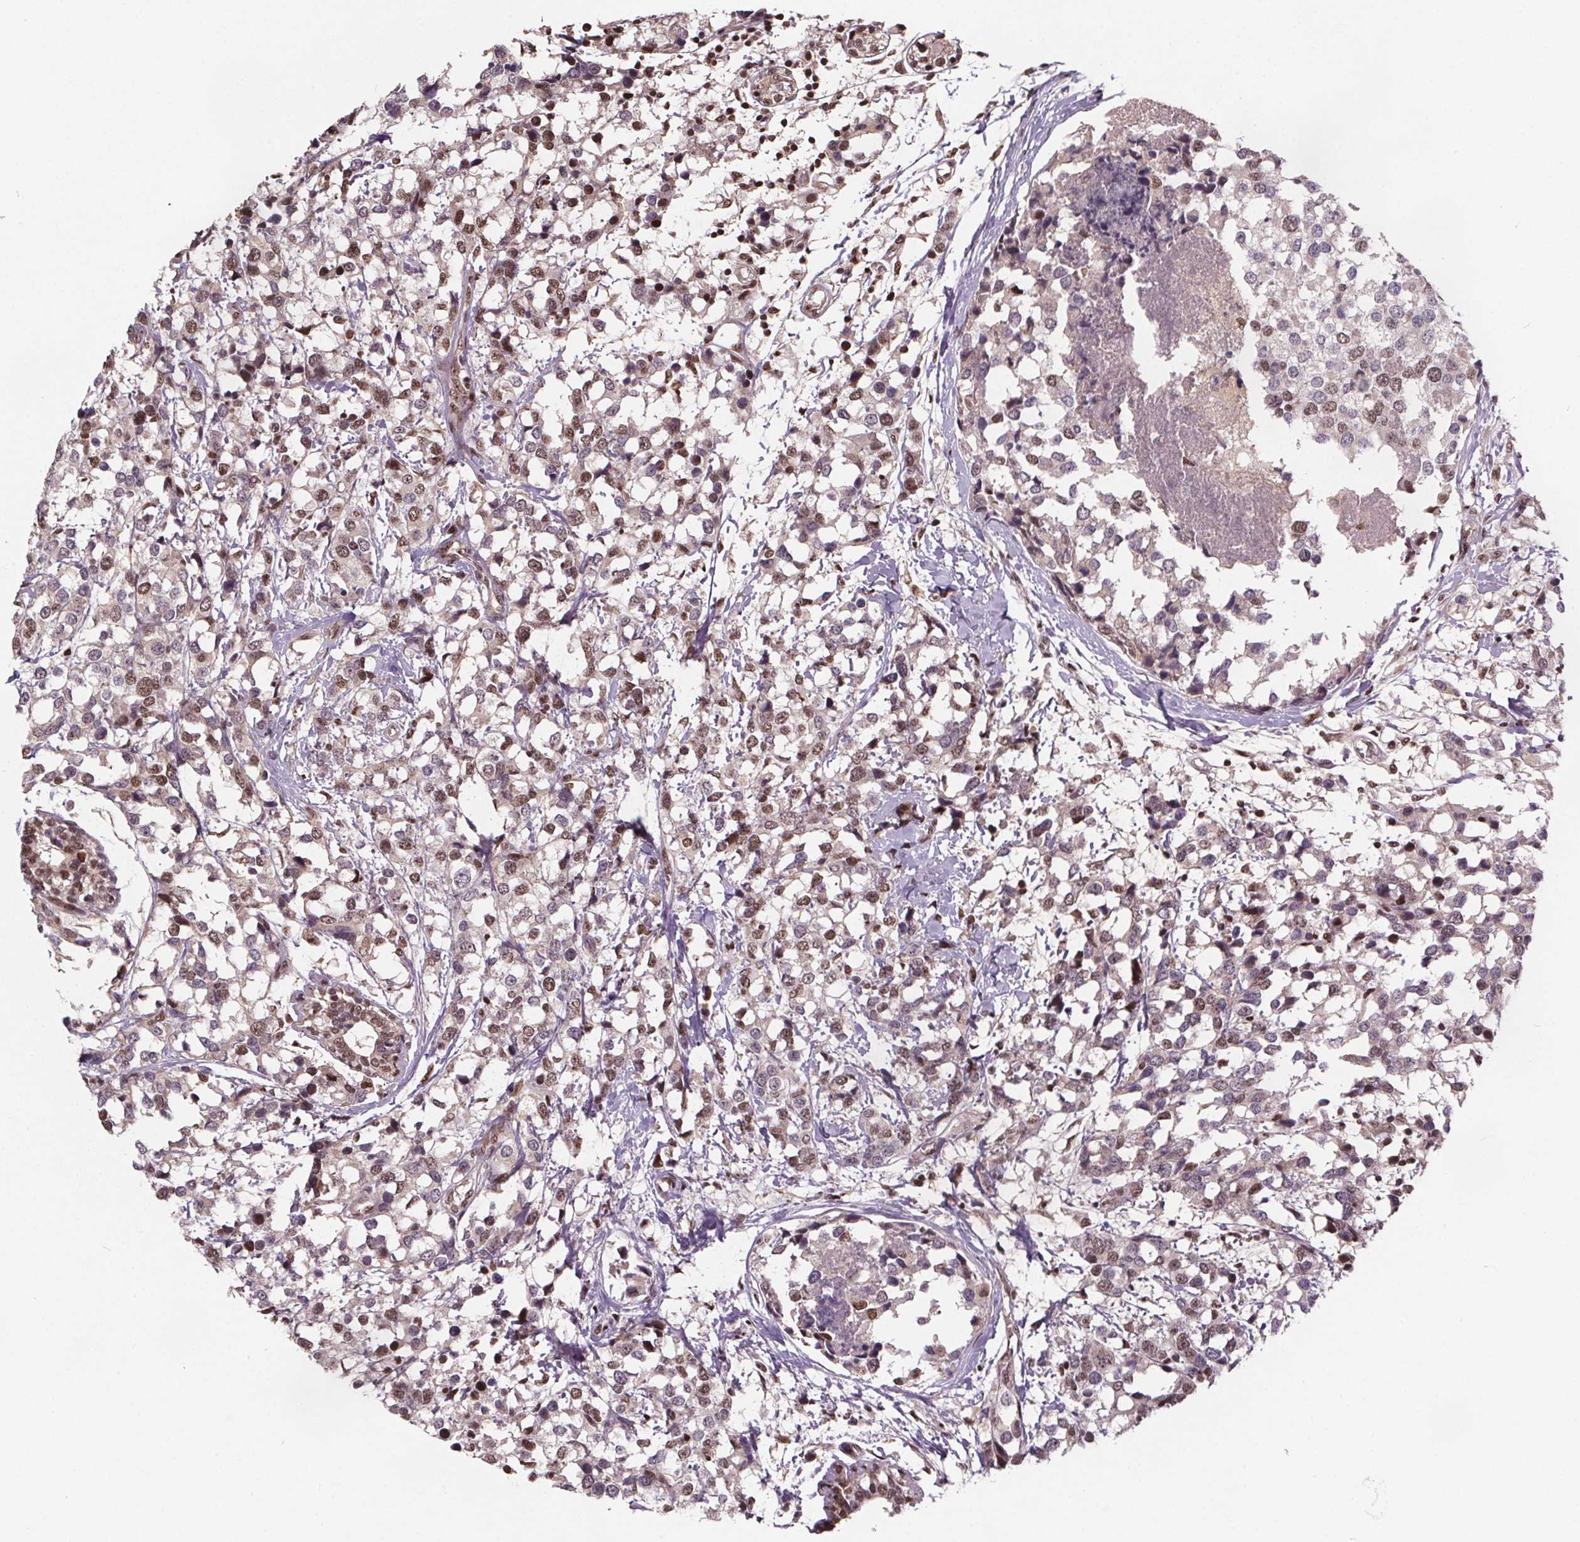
{"staining": {"intensity": "moderate", "quantity": ">75%", "location": "nuclear"}, "tissue": "breast cancer", "cell_type": "Tumor cells", "image_type": "cancer", "snomed": [{"axis": "morphology", "description": "Lobular carcinoma"}, {"axis": "topography", "description": "Breast"}], "caption": "Lobular carcinoma (breast) stained for a protein (brown) reveals moderate nuclear positive positivity in approximately >75% of tumor cells.", "gene": "JARID2", "patient": {"sex": "female", "age": 59}}